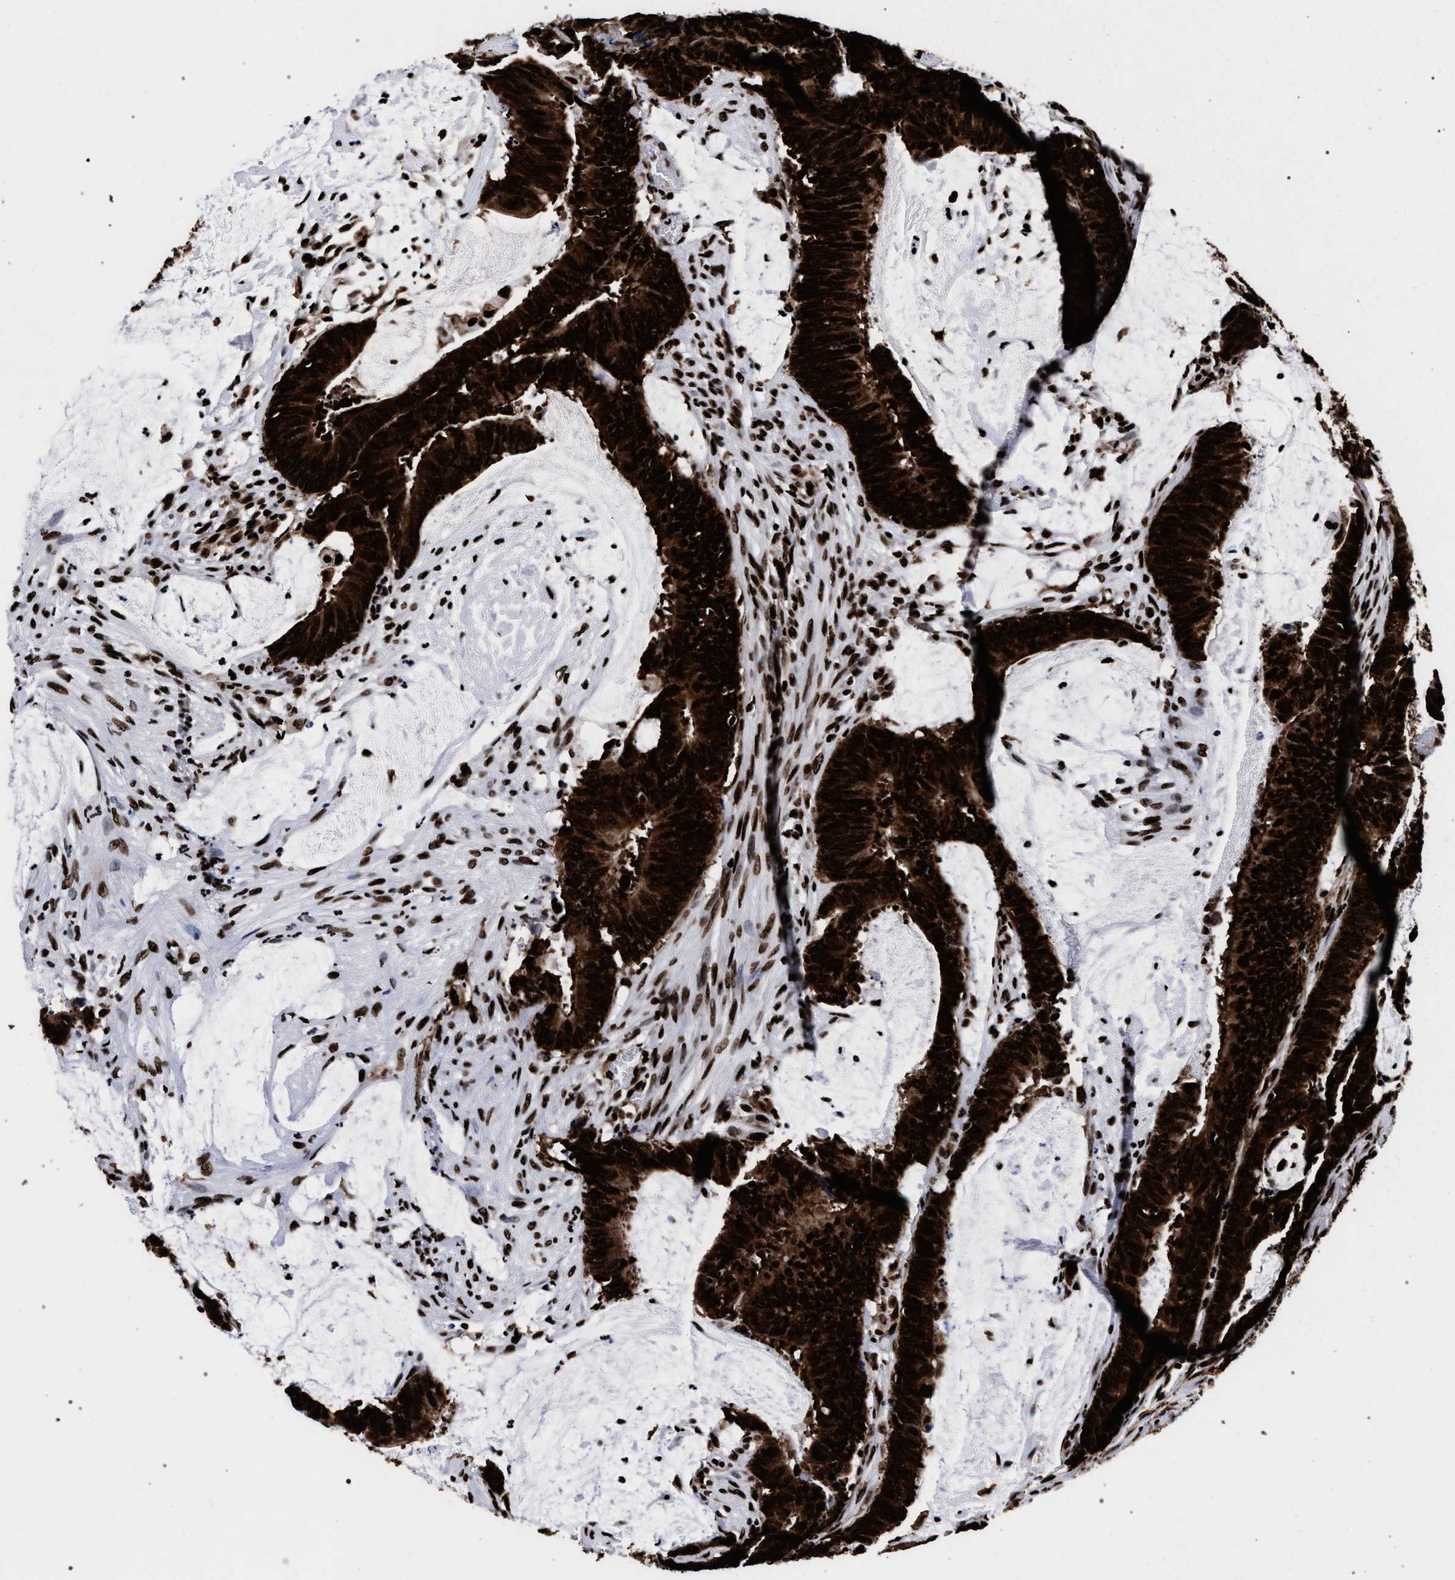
{"staining": {"intensity": "strong", "quantity": ">75%", "location": "cytoplasmic/membranous,nuclear"}, "tissue": "colorectal cancer", "cell_type": "Tumor cells", "image_type": "cancer", "snomed": [{"axis": "morphology", "description": "Adenocarcinoma, NOS"}, {"axis": "topography", "description": "Rectum"}], "caption": "An image of human colorectal cancer (adenocarcinoma) stained for a protein shows strong cytoplasmic/membranous and nuclear brown staining in tumor cells. (Brightfield microscopy of DAB IHC at high magnification).", "gene": "HNRNPA1", "patient": {"sex": "female", "age": 66}}